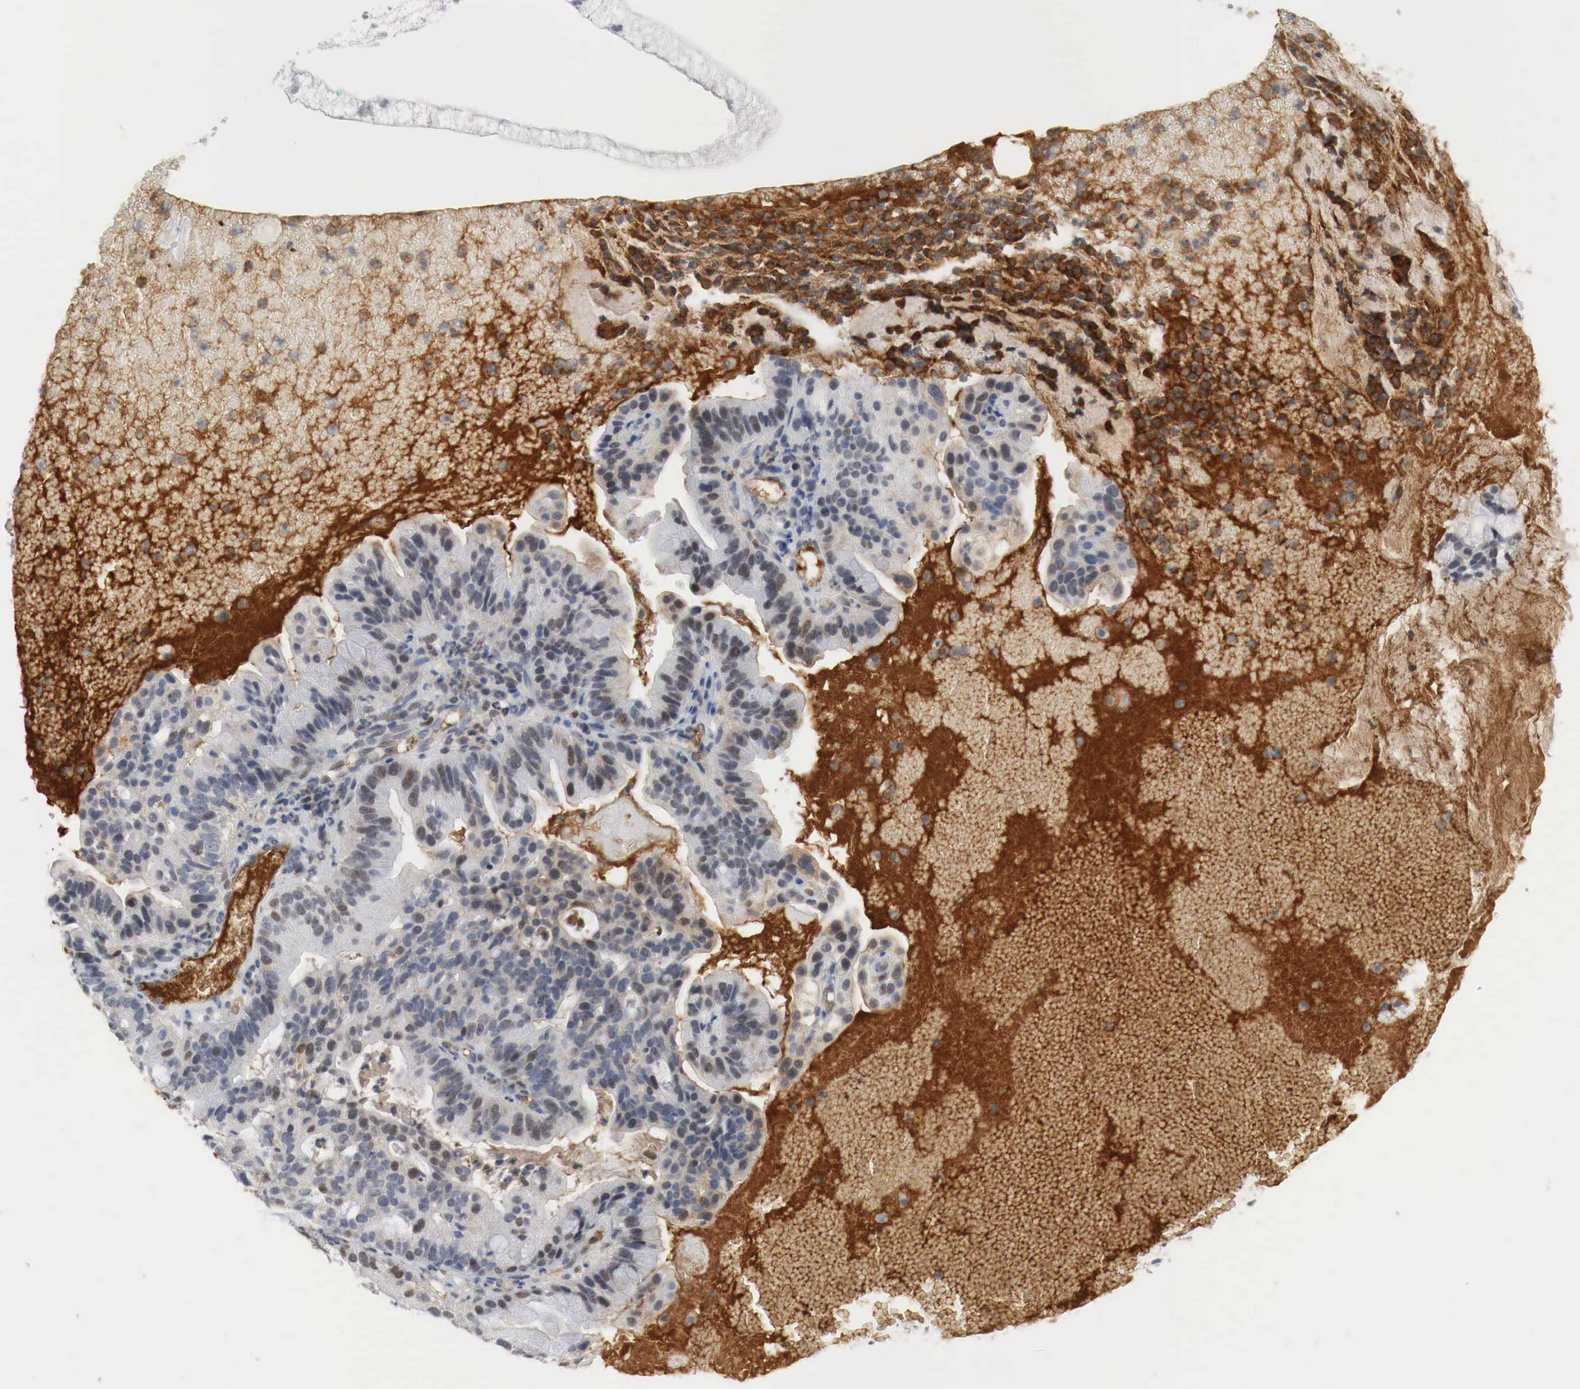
{"staining": {"intensity": "moderate", "quantity": "25%-75%", "location": "cytoplasmic/membranous,nuclear"}, "tissue": "cervical cancer", "cell_type": "Tumor cells", "image_type": "cancer", "snomed": [{"axis": "morphology", "description": "Adenocarcinoma, NOS"}, {"axis": "topography", "description": "Cervix"}], "caption": "A brown stain labels moderate cytoplasmic/membranous and nuclear staining of a protein in cervical adenocarcinoma tumor cells. The protein of interest is shown in brown color, while the nuclei are stained blue.", "gene": "MYC", "patient": {"sex": "female", "age": 41}}